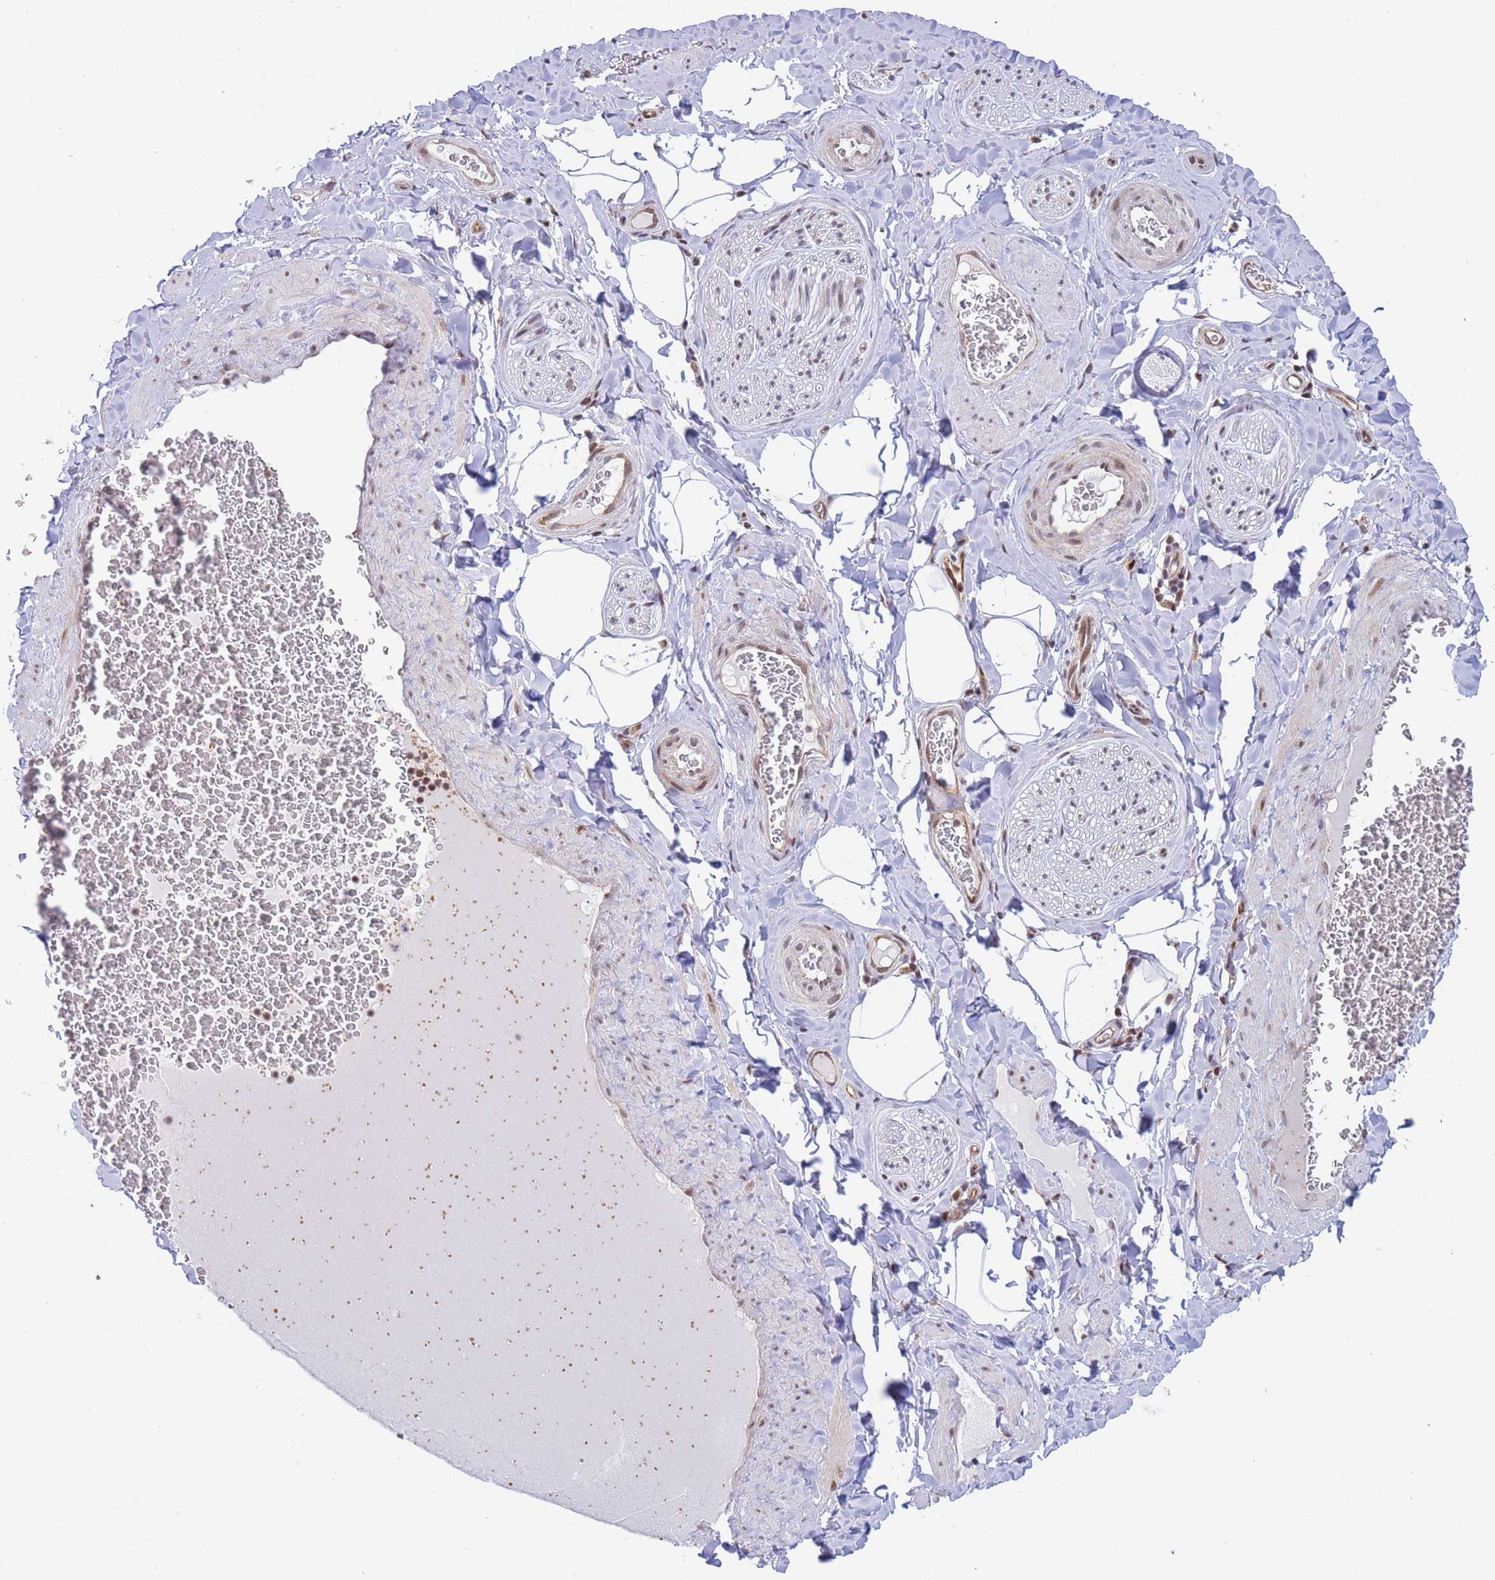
{"staining": {"intensity": "negative", "quantity": "none", "location": "none"}, "tissue": "adipose tissue", "cell_type": "Adipocytes", "image_type": "normal", "snomed": [{"axis": "morphology", "description": "Normal tissue, NOS"}, {"axis": "topography", "description": "Soft tissue"}, {"axis": "topography", "description": "Adipose tissue"}, {"axis": "topography", "description": "Vascular tissue"}, {"axis": "topography", "description": "Peripheral nerve tissue"}], "caption": "Image shows no significant protein staining in adipocytes of normal adipose tissue.", "gene": "BOD1L1", "patient": {"sex": "male", "age": 46}}